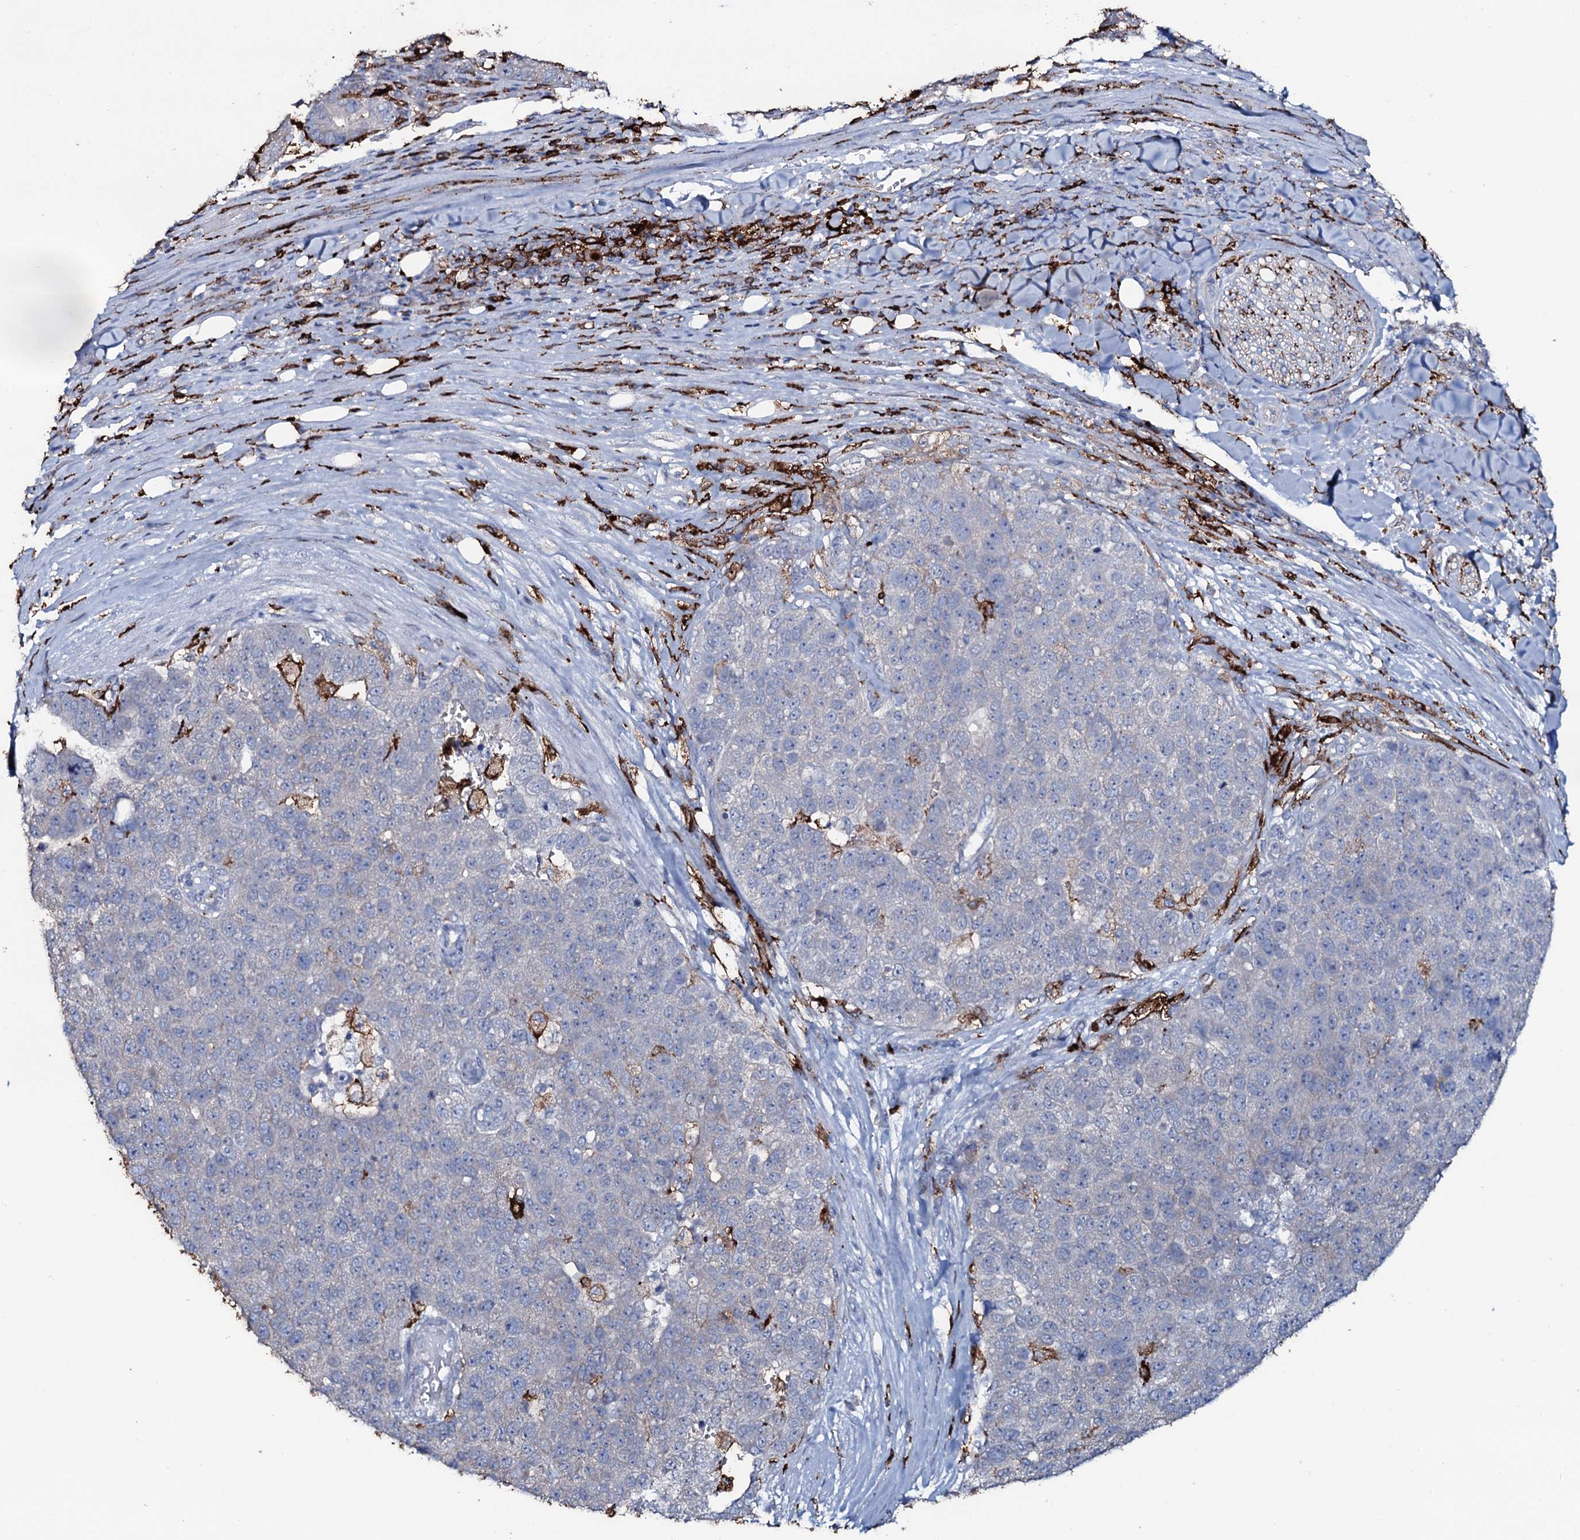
{"staining": {"intensity": "negative", "quantity": "none", "location": "none"}, "tissue": "pancreatic cancer", "cell_type": "Tumor cells", "image_type": "cancer", "snomed": [{"axis": "morphology", "description": "Adenocarcinoma, NOS"}, {"axis": "topography", "description": "Pancreas"}], "caption": "Immunohistochemical staining of pancreatic cancer (adenocarcinoma) shows no significant expression in tumor cells. Nuclei are stained in blue.", "gene": "OSBPL2", "patient": {"sex": "female", "age": 61}}